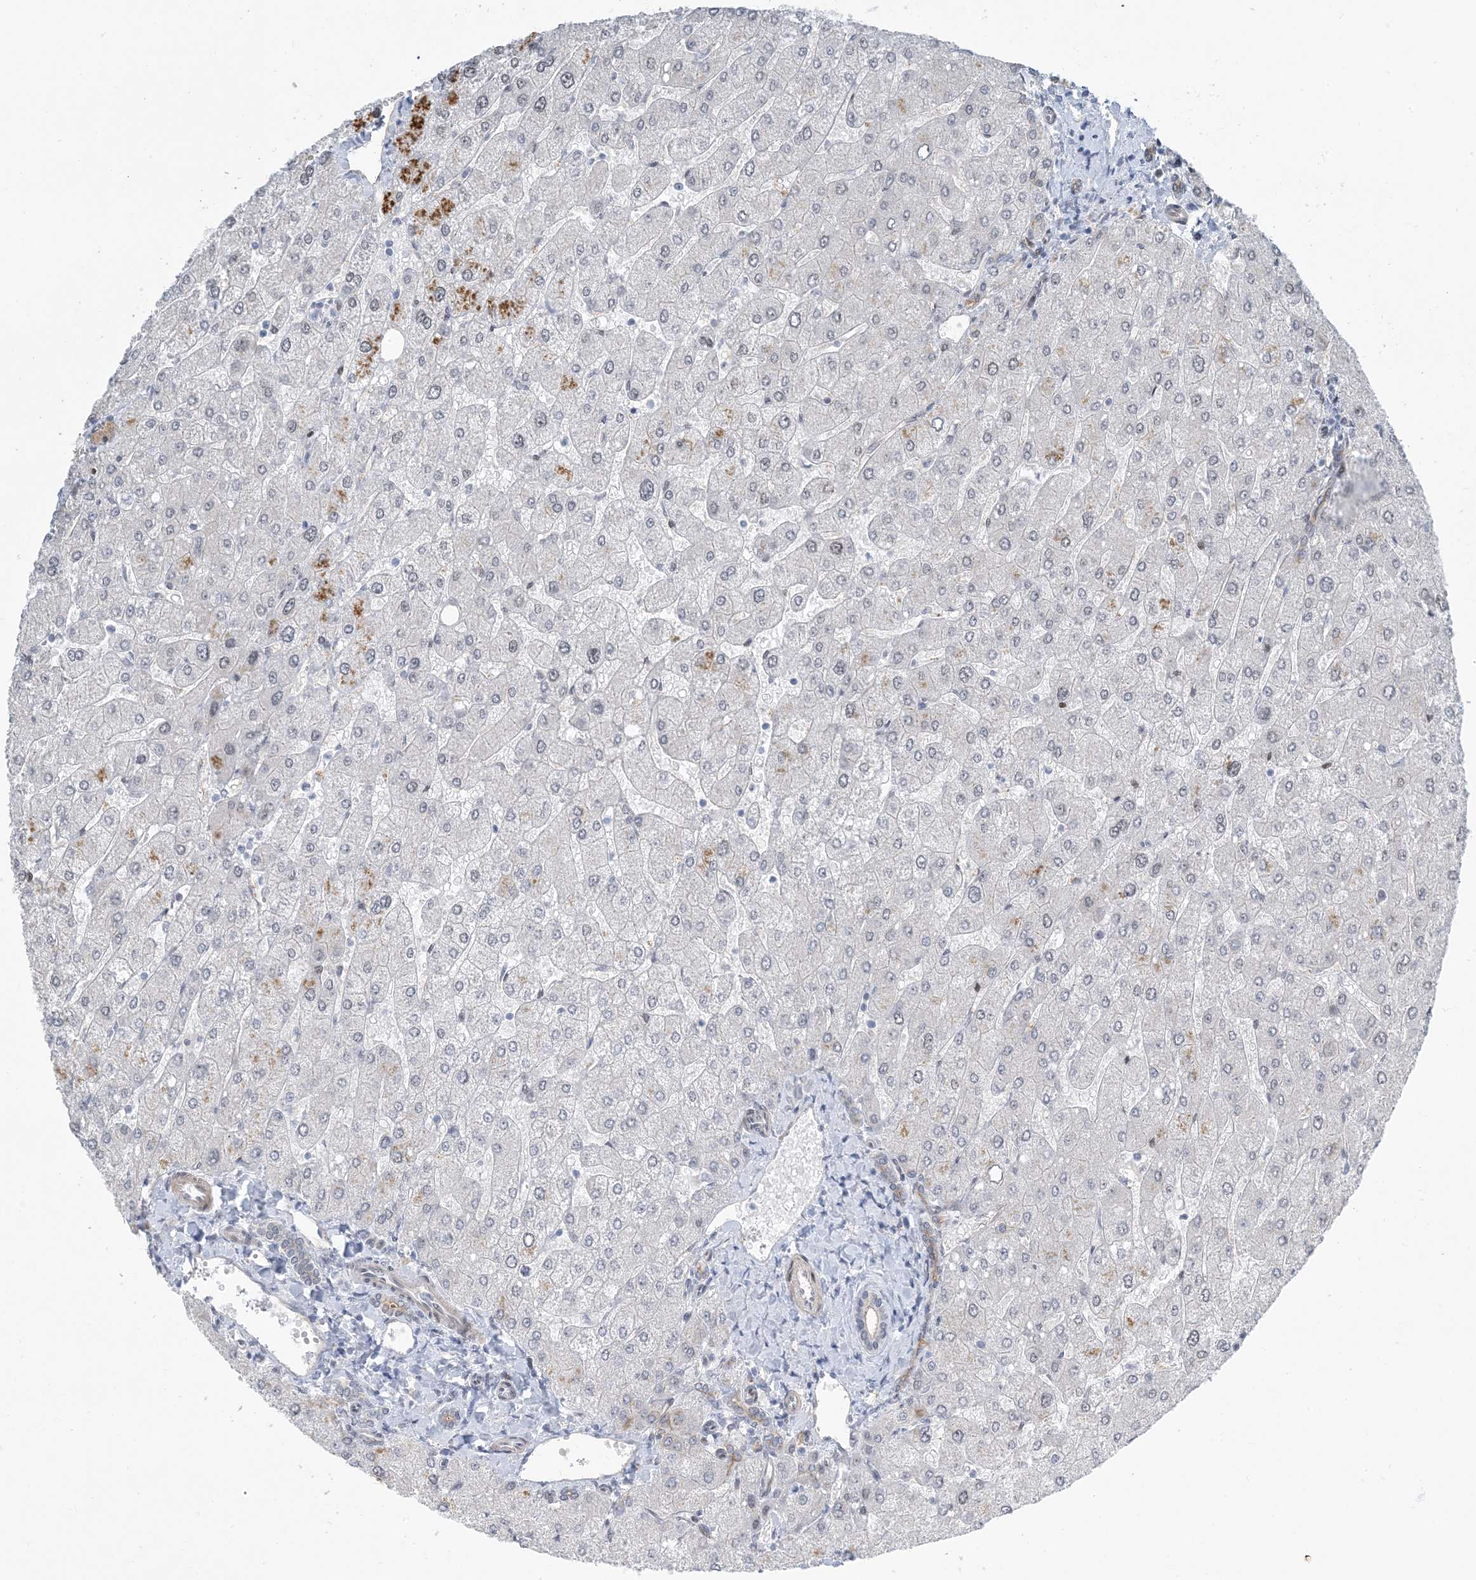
{"staining": {"intensity": "negative", "quantity": "none", "location": "none"}, "tissue": "liver", "cell_type": "Cholangiocytes", "image_type": "normal", "snomed": [{"axis": "morphology", "description": "Normal tissue, NOS"}, {"axis": "topography", "description": "Liver"}], "caption": "Immunohistochemistry of normal human liver demonstrates no positivity in cholangiocytes.", "gene": "IL36B", "patient": {"sex": "male", "age": 55}}